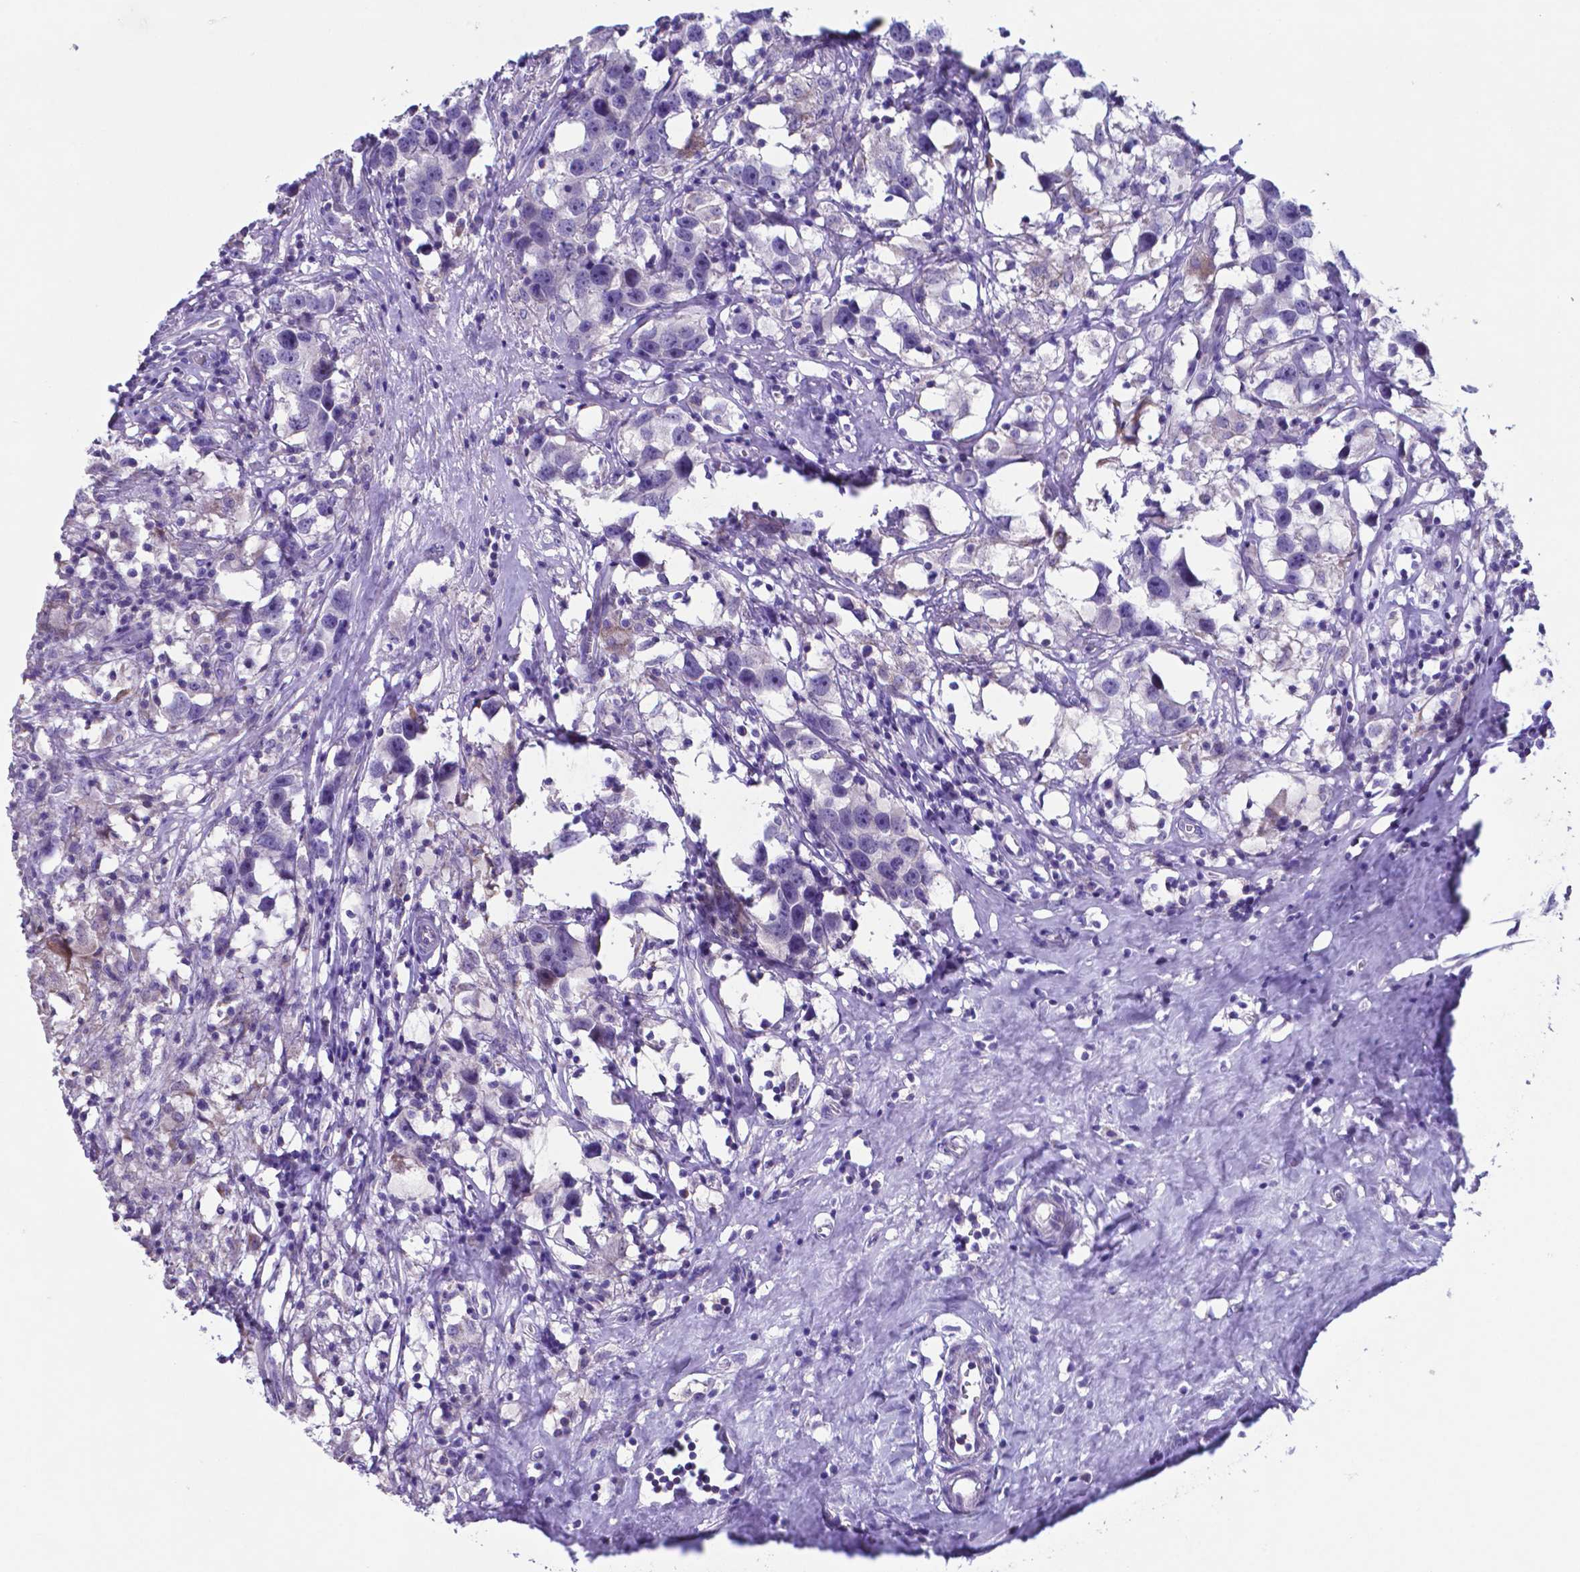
{"staining": {"intensity": "negative", "quantity": "none", "location": "none"}, "tissue": "testis cancer", "cell_type": "Tumor cells", "image_type": "cancer", "snomed": [{"axis": "morphology", "description": "Seminoma, NOS"}, {"axis": "topography", "description": "Testis"}], "caption": "Seminoma (testis) was stained to show a protein in brown. There is no significant positivity in tumor cells.", "gene": "TYRO3", "patient": {"sex": "male", "age": 49}}